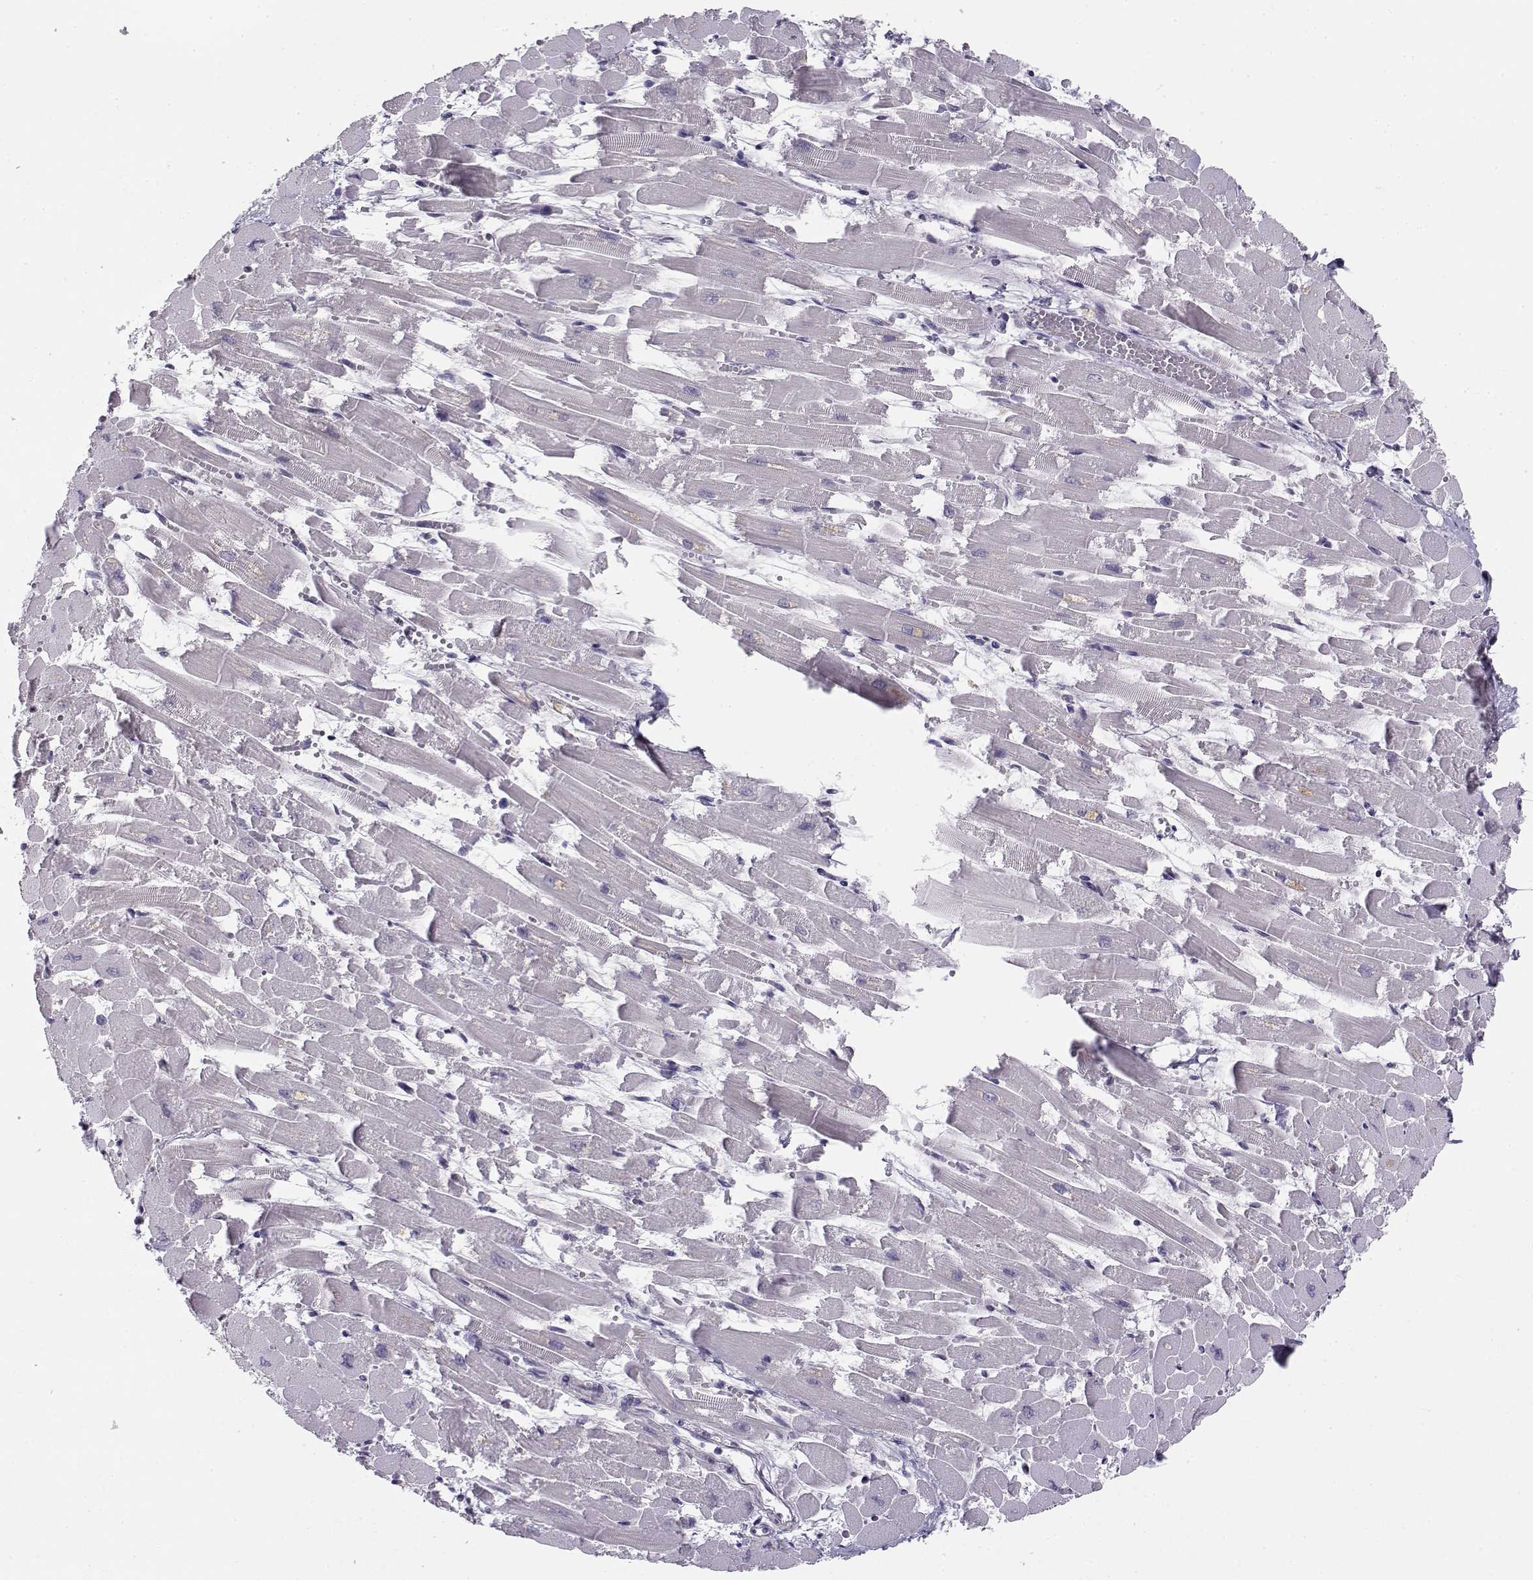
{"staining": {"intensity": "negative", "quantity": "none", "location": "none"}, "tissue": "heart muscle", "cell_type": "Cardiomyocytes", "image_type": "normal", "snomed": [{"axis": "morphology", "description": "Normal tissue, NOS"}, {"axis": "topography", "description": "Heart"}], "caption": "Immunohistochemistry (IHC) image of unremarkable heart muscle: human heart muscle stained with DAB displays no significant protein expression in cardiomyocytes. Brightfield microscopy of immunohistochemistry (IHC) stained with DAB (3,3'-diaminobenzidine) (brown) and hematoxylin (blue), captured at high magnification.", "gene": "C16orf86", "patient": {"sex": "female", "age": 52}}